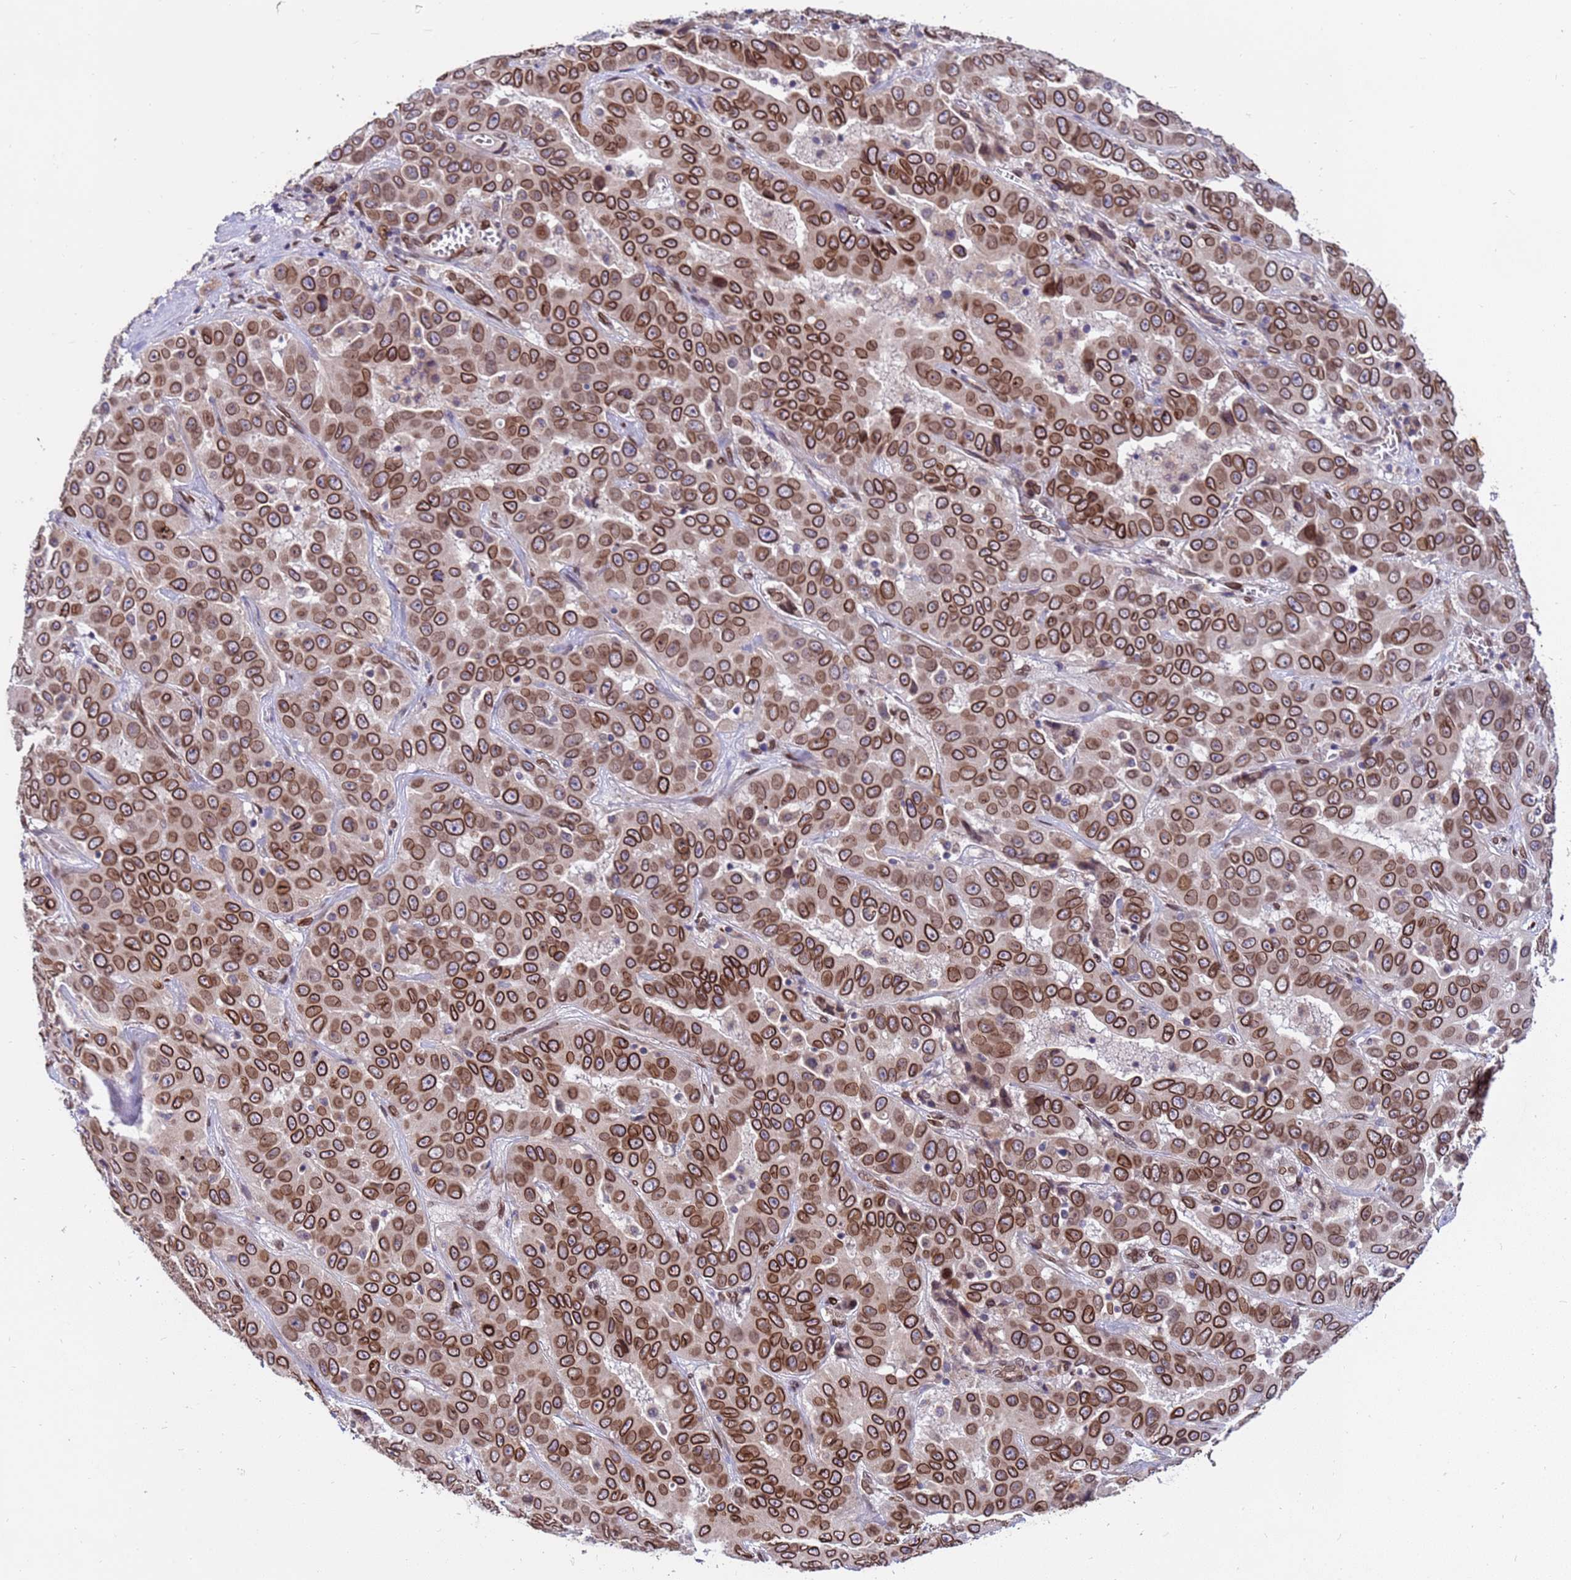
{"staining": {"intensity": "strong", "quantity": ">75%", "location": "cytoplasmic/membranous,nuclear"}, "tissue": "liver cancer", "cell_type": "Tumor cells", "image_type": "cancer", "snomed": [{"axis": "morphology", "description": "Cholangiocarcinoma"}, {"axis": "topography", "description": "Liver"}], "caption": "An image of cholangiocarcinoma (liver) stained for a protein shows strong cytoplasmic/membranous and nuclear brown staining in tumor cells.", "gene": "GPR135", "patient": {"sex": "female", "age": 52}}